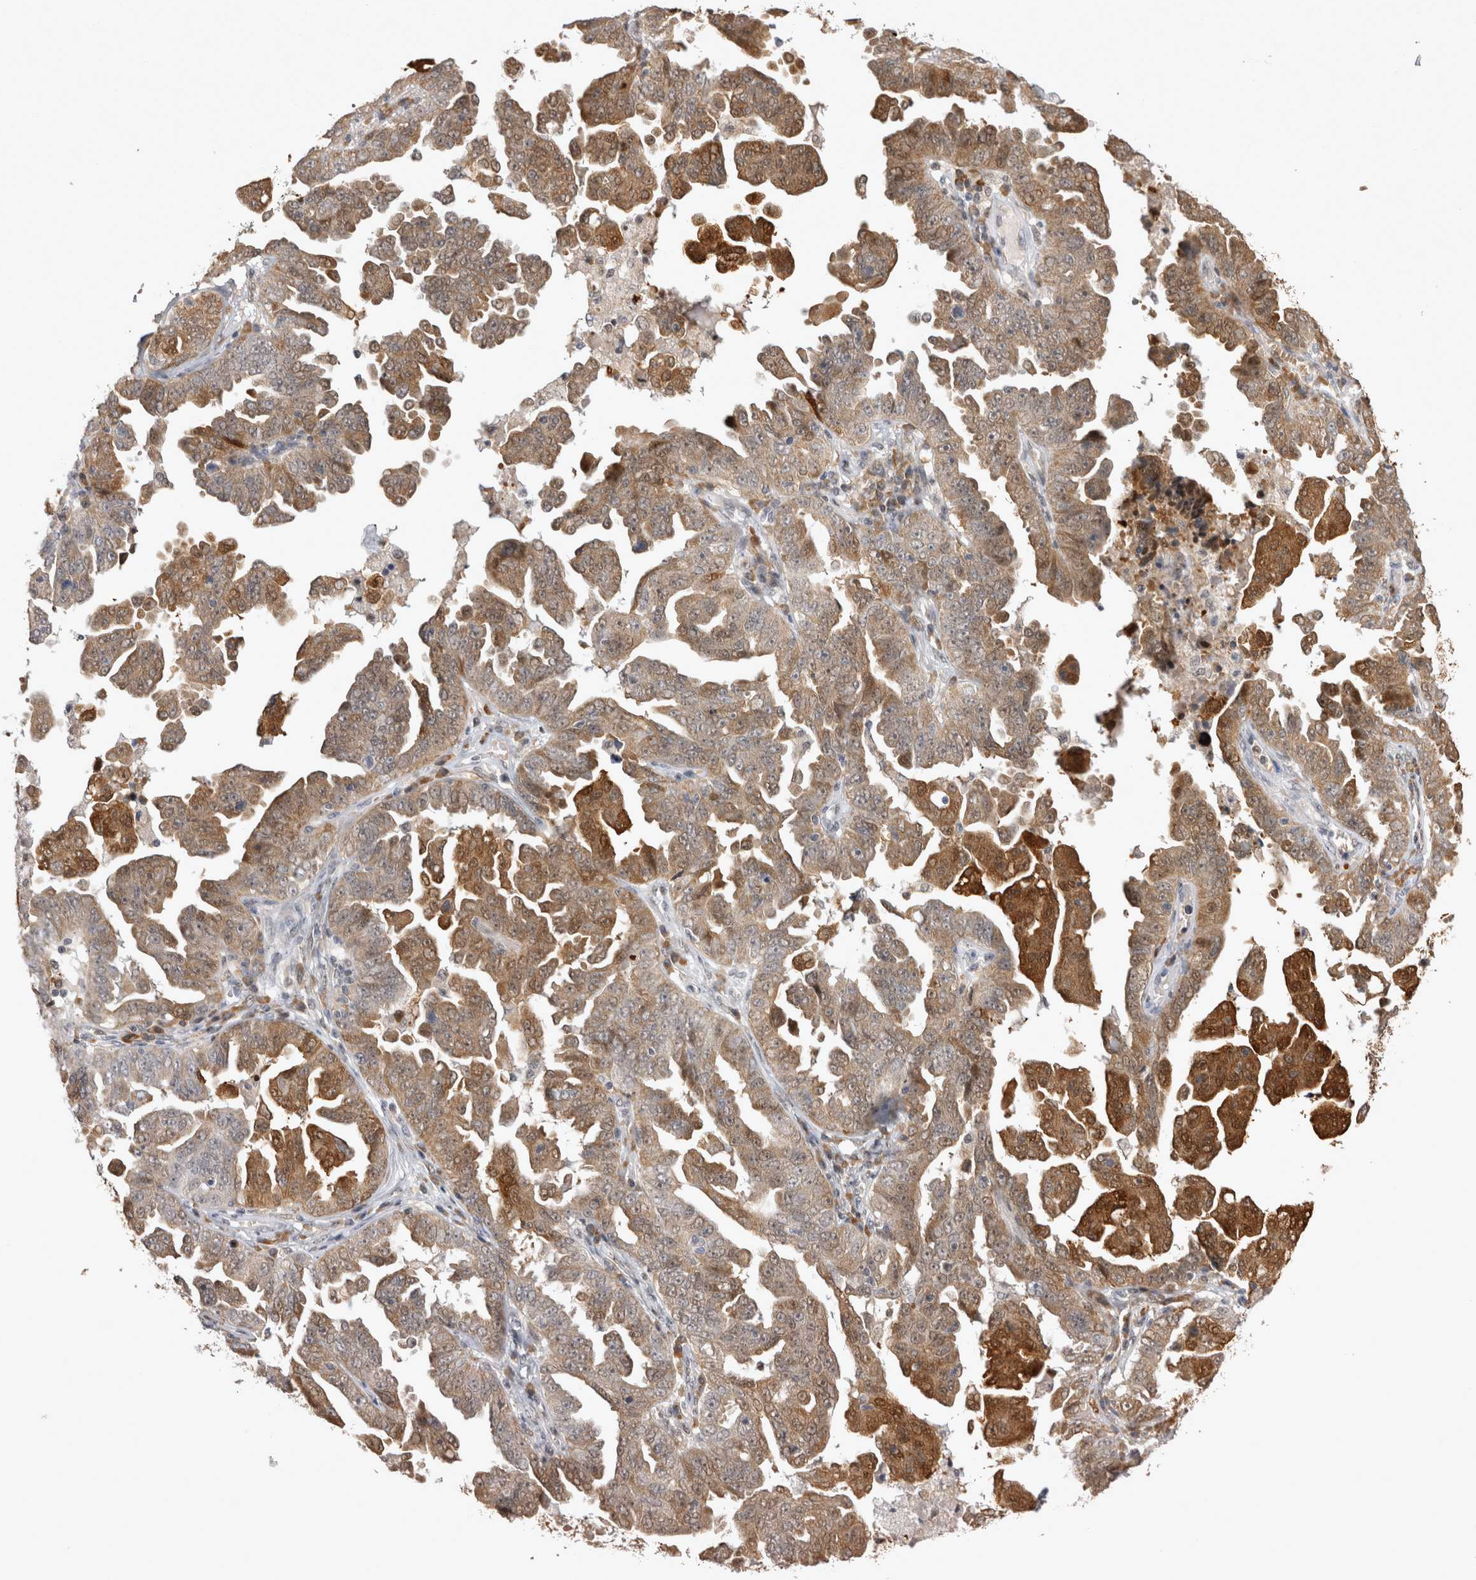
{"staining": {"intensity": "moderate", "quantity": ">75%", "location": "cytoplasmic/membranous,nuclear"}, "tissue": "ovarian cancer", "cell_type": "Tumor cells", "image_type": "cancer", "snomed": [{"axis": "morphology", "description": "Carcinoma, endometroid"}, {"axis": "topography", "description": "Ovary"}], "caption": "IHC of human ovarian endometroid carcinoma demonstrates medium levels of moderate cytoplasmic/membranous and nuclear staining in about >75% of tumor cells.", "gene": "CHIC2", "patient": {"sex": "female", "age": 62}}